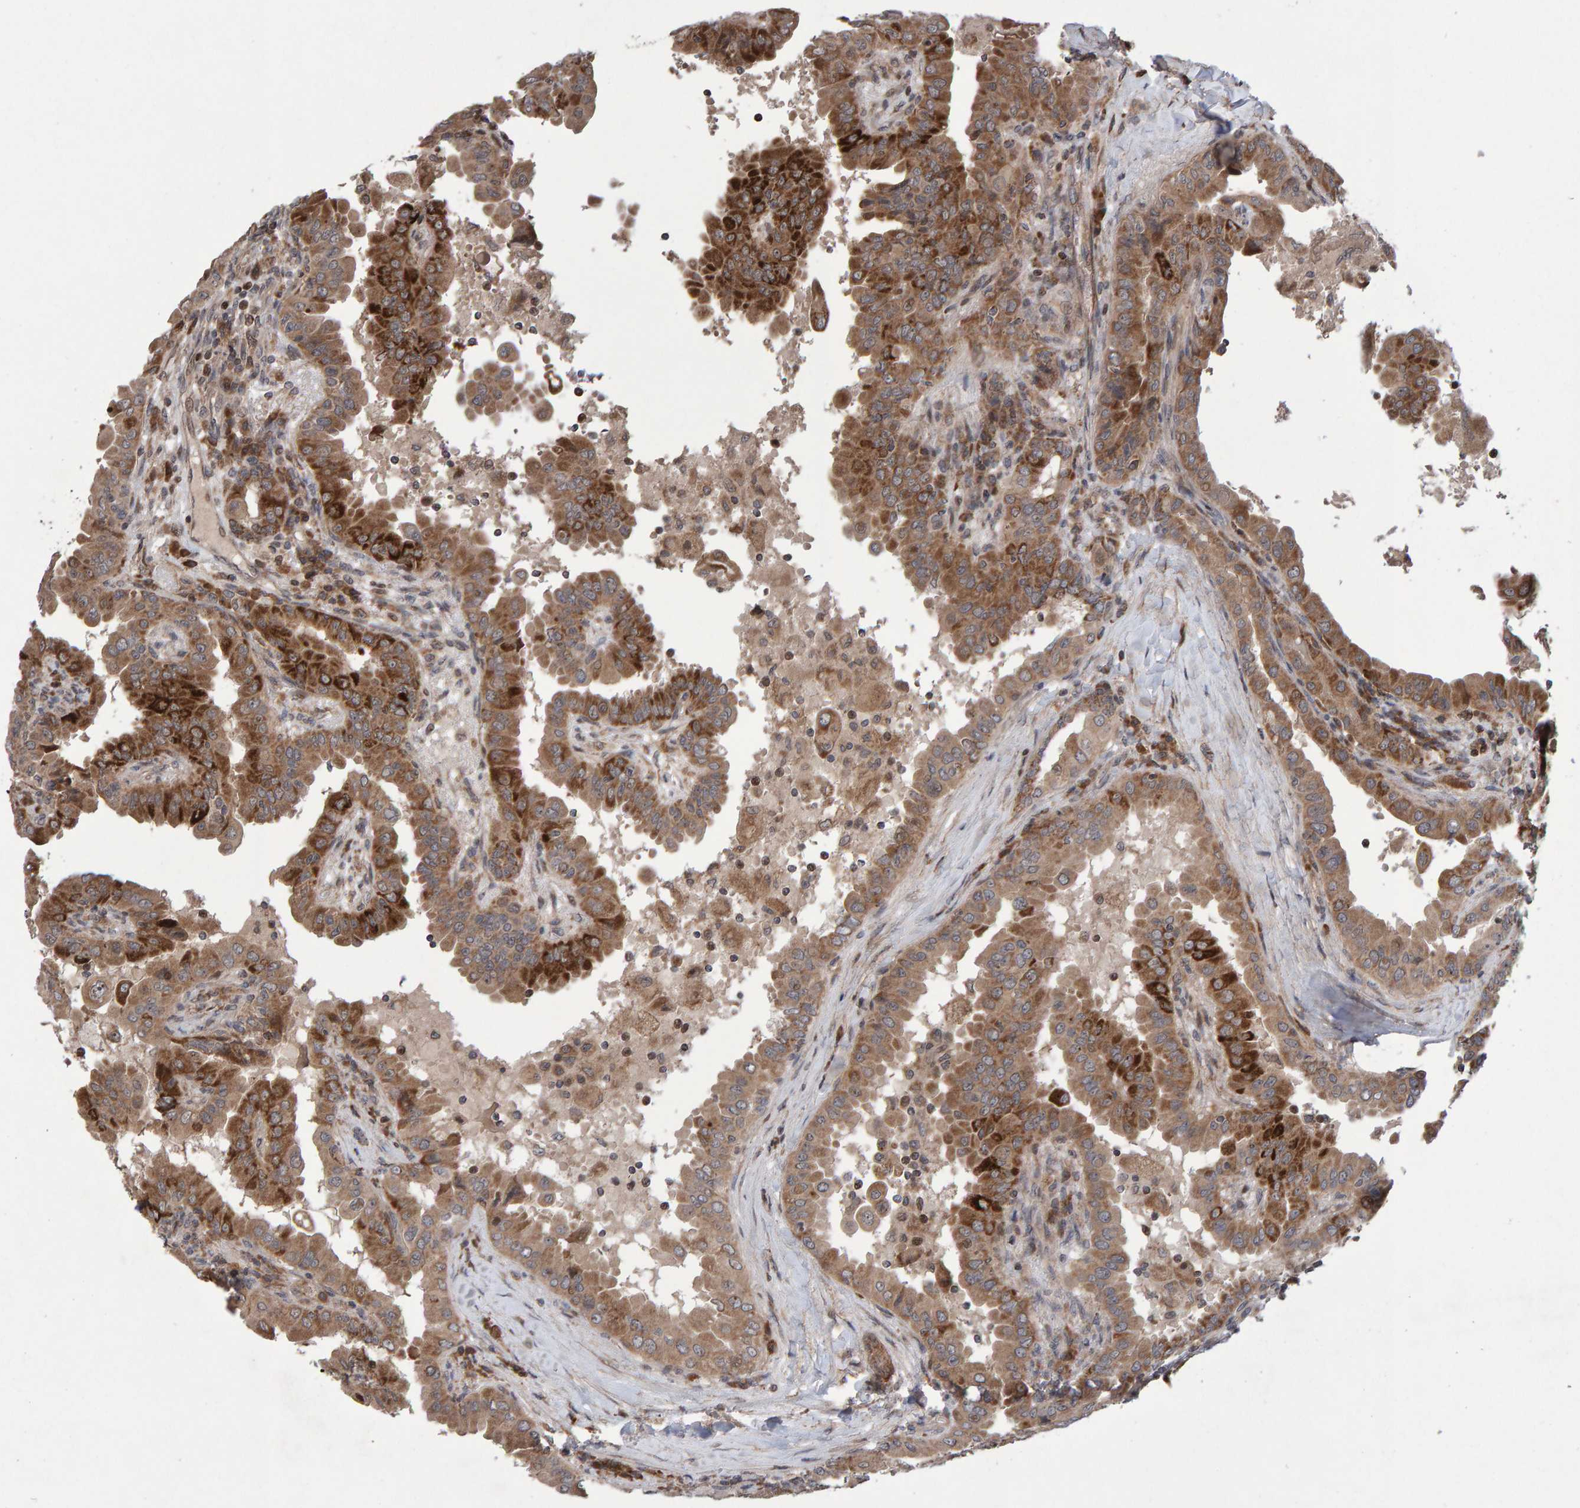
{"staining": {"intensity": "moderate", "quantity": ">75%", "location": "cytoplasmic/membranous"}, "tissue": "thyroid cancer", "cell_type": "Tumor cells", "image_type": "cancer", "snomed": [{"axis": "morphology", "description": "Papillary adenocarcinoma, NOS"}, {"axis": "topography", "description": "Thyroid gland"}], "caption": "Papillary adenocarcinoma (thyroid) tissue reveals moderate cytoplasmic/membranous expression in about >75% of tumor cells", "gene": "PECR", "patient": {"sex": "male", "age": 33}}